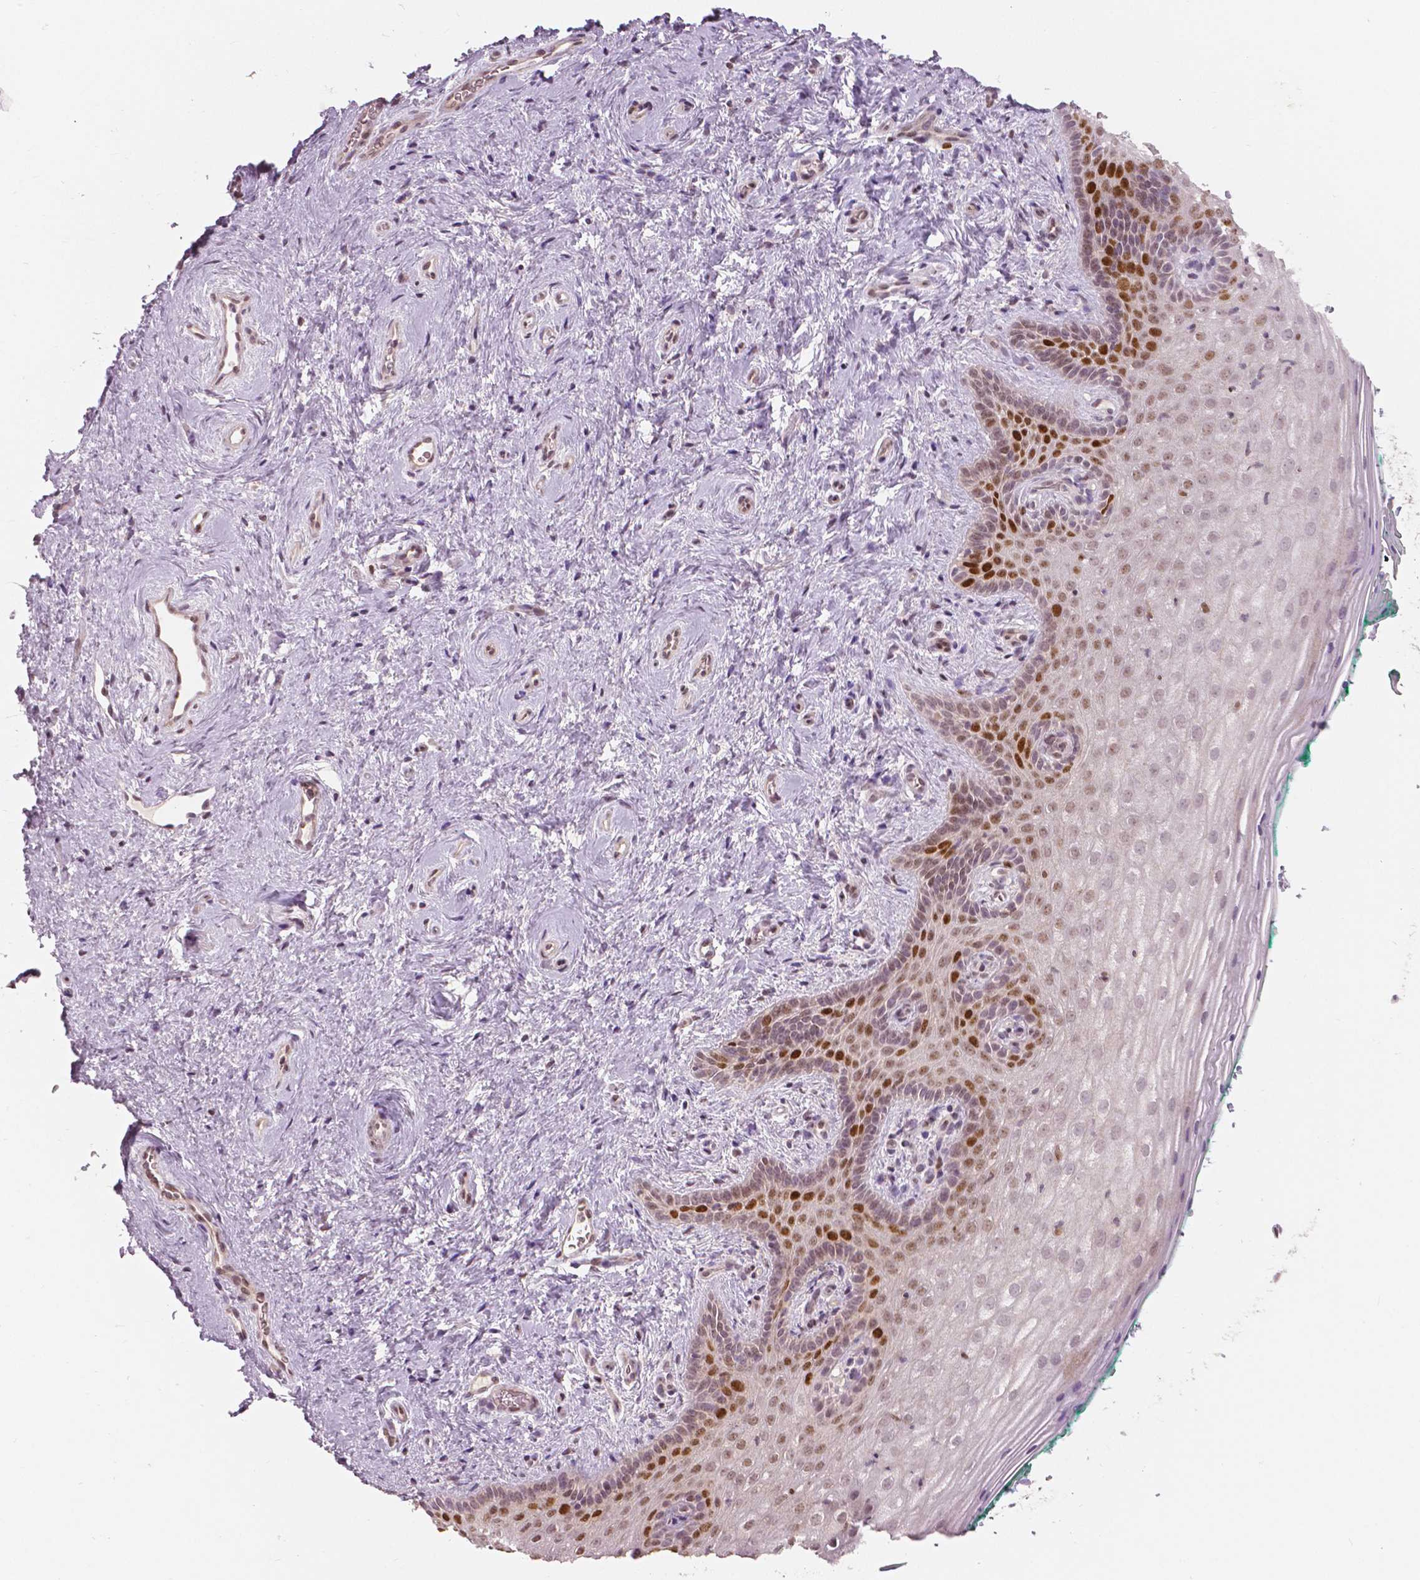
{"staining": {"intensity": "strong", "quantity": "<25%", "location": "nuclear"}, "tissue": "vagina", "cell_type": "Squamous epithelial cells", "image_type": "normal", "snomed": [{"axis": "morphology", "description": "Normal tissue, NOS"}, {"axis": "topography", "description": "Vagina"}], "caption": "An immunohistochemistry micrograph of unremarkable tissue is shown. Protein staining in brown labels strong nuclear positivity in vagina within squamous epithelial cells.", "gene": "NSD2", "patient": {"sex": "female", "age": 45}}